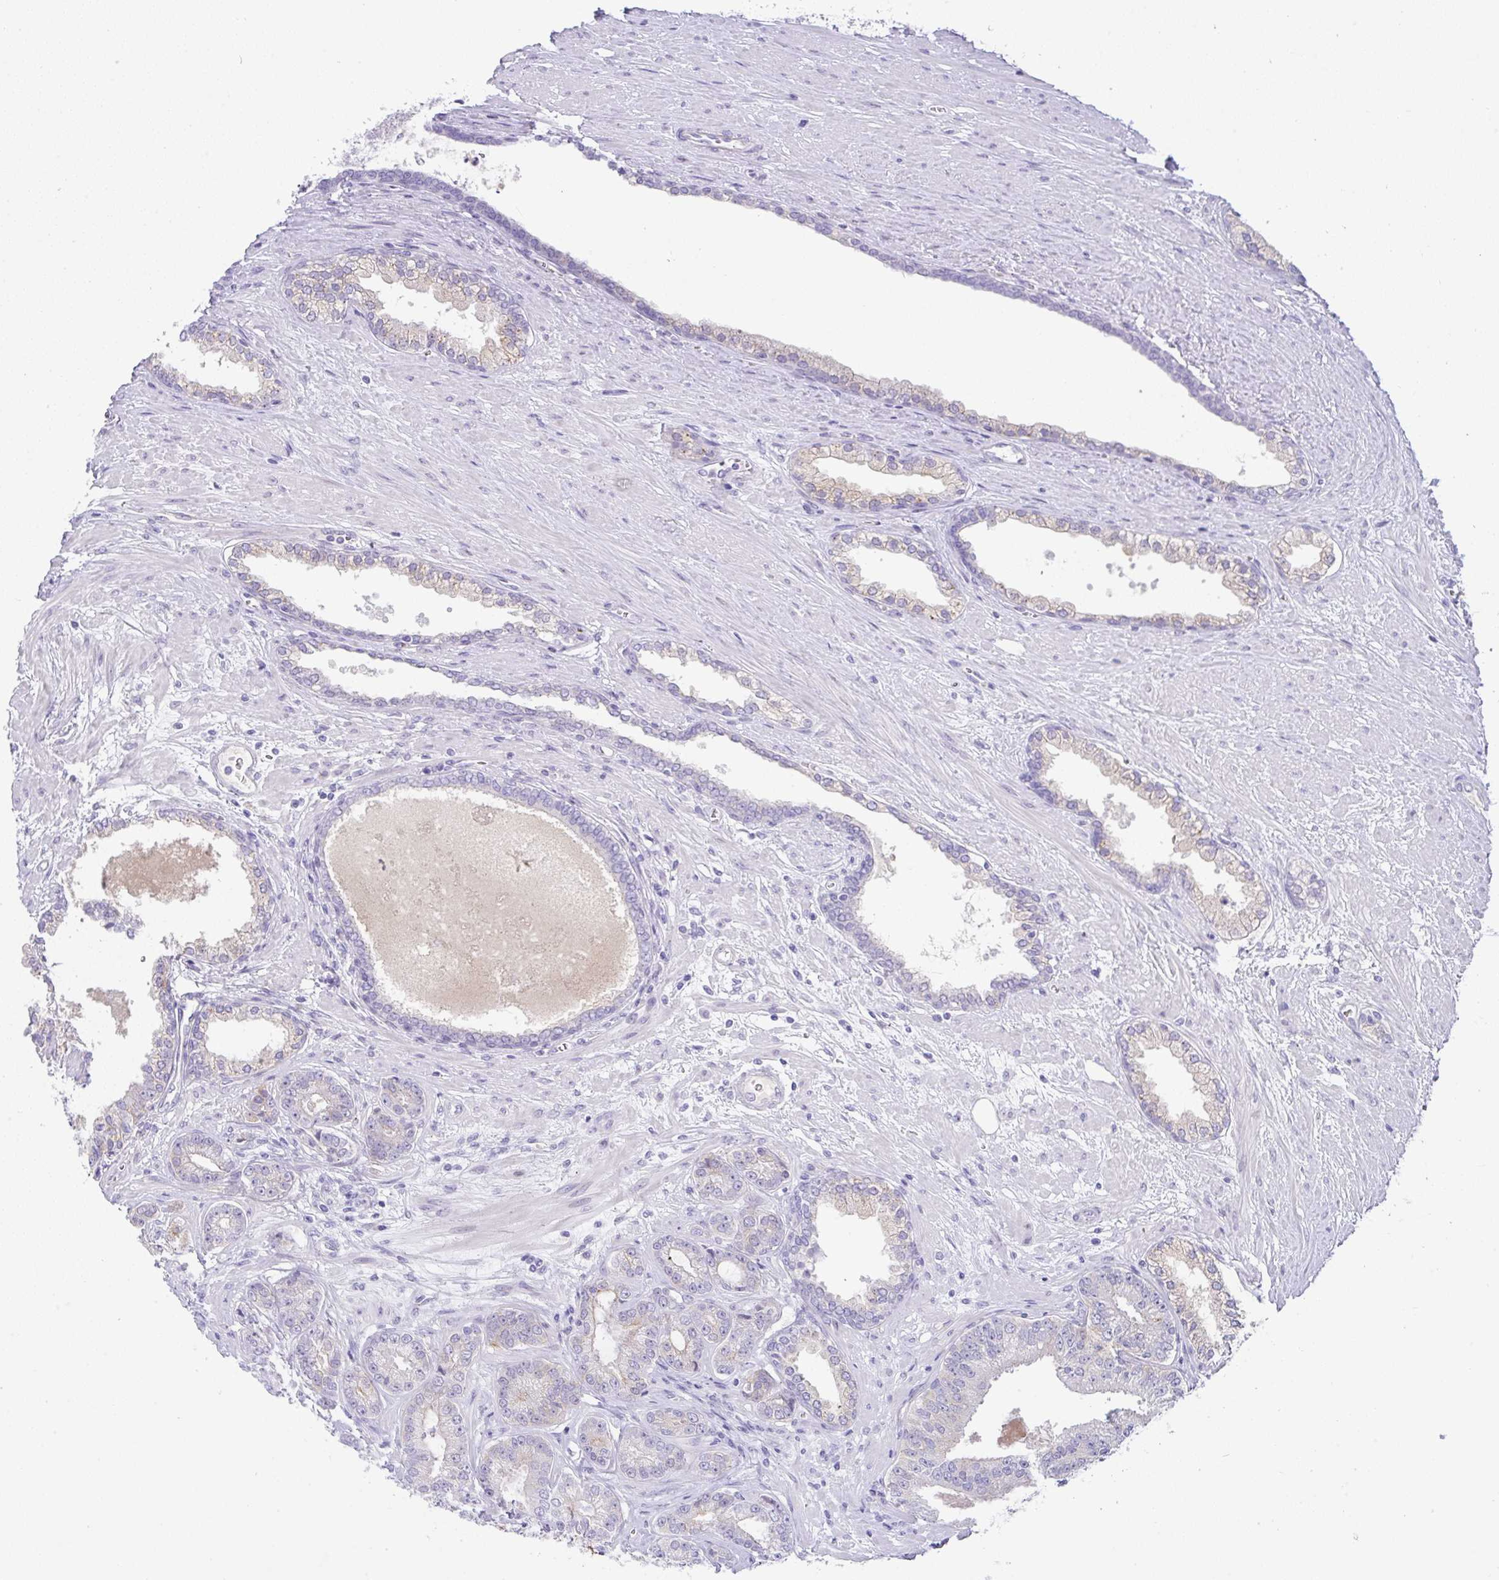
{"staining": {"intensity": "negative", "quantity": "none", "location": "none"}, "tissue": "prostate cancer", "cell_type": "Tumor cells", "image_type": "cancer", "snomed": [{"axis": "morphology", "description": "Adenocarcinoma, Low grade"}, {"axis": "topography", "description": "Prostate"}], "caption": "Histopathology image shows no significant protein positivity in tumor cells of prostate cancer (low-grade adenocarcinoma).", "gene": "FAM177A1", "patient": {"sex": "male", "age": 61}}